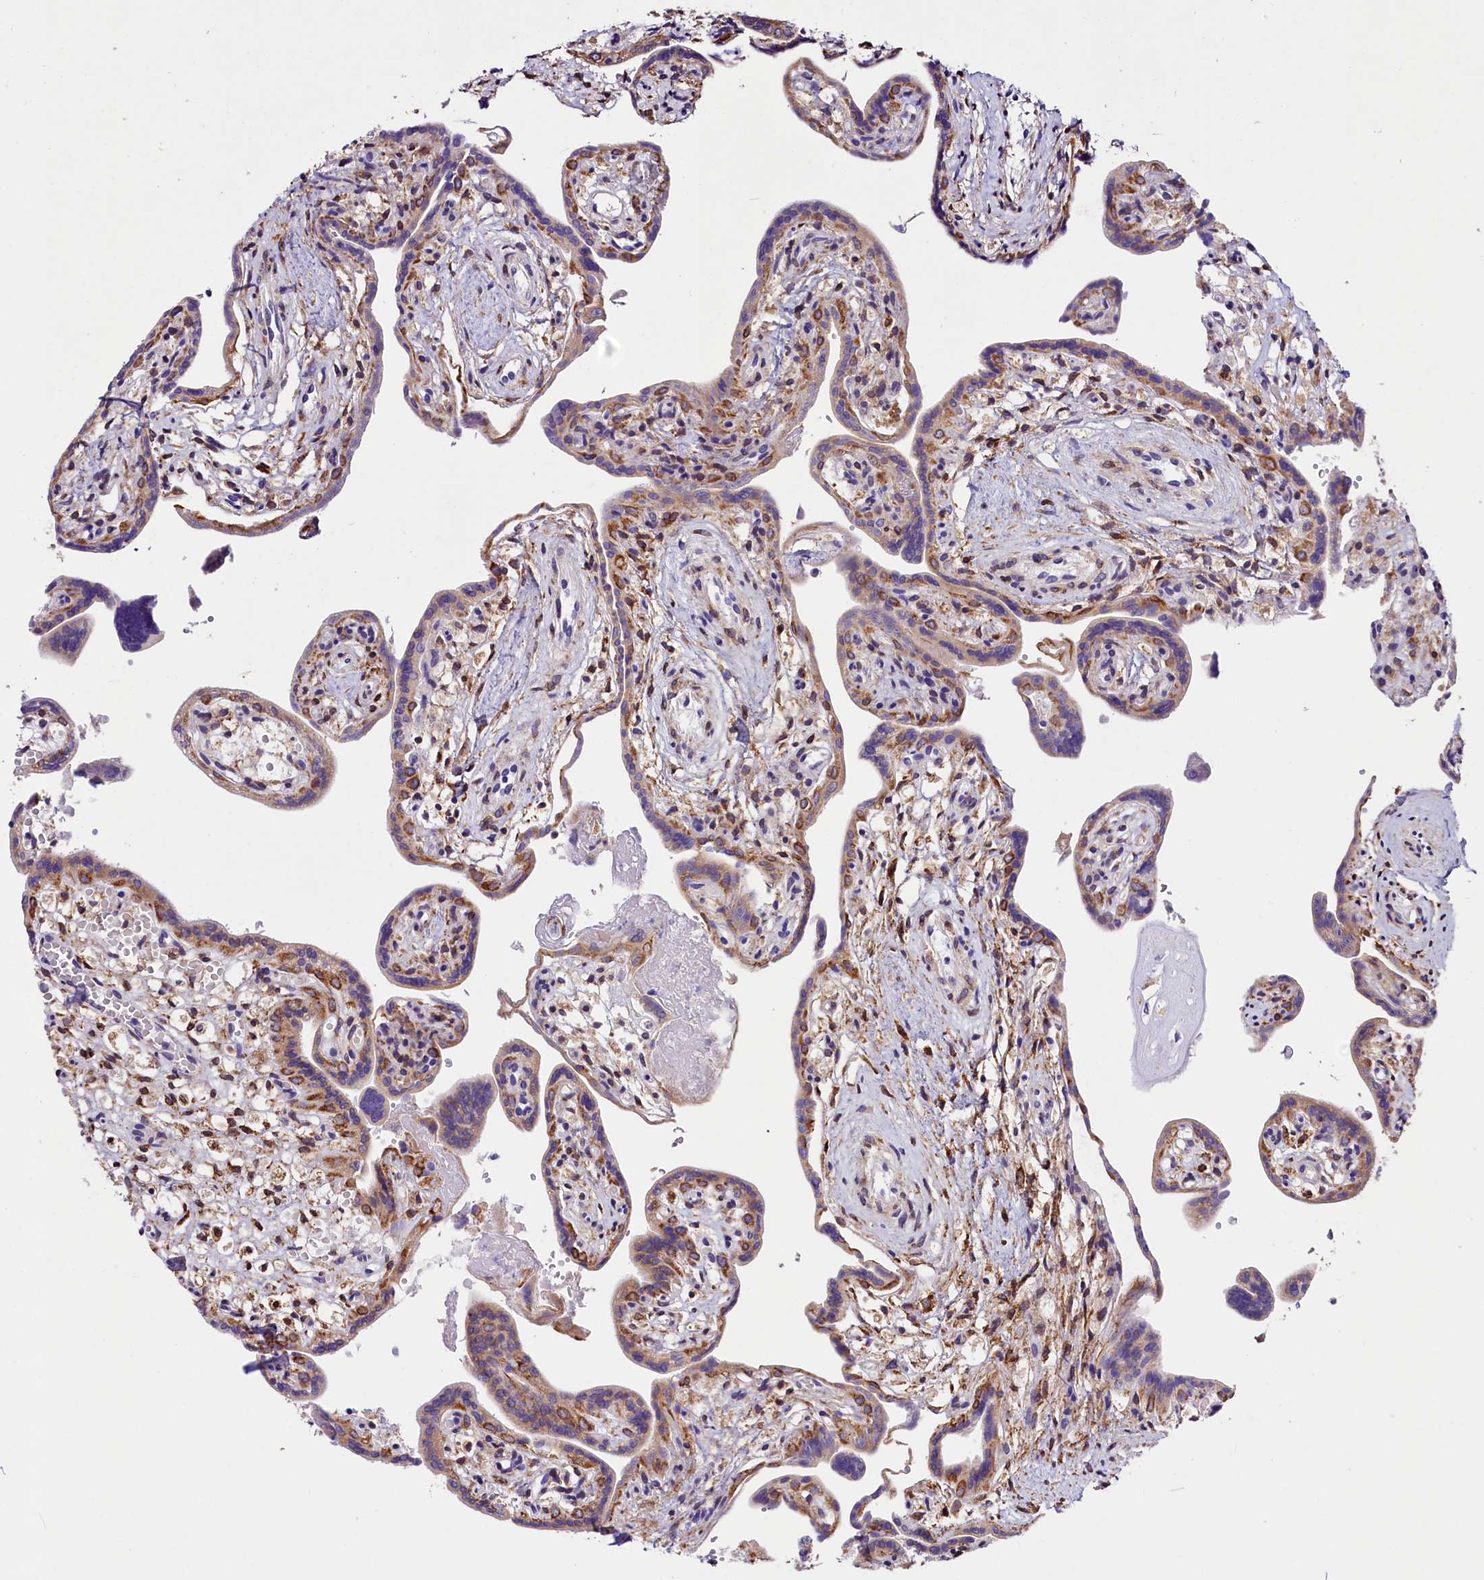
{"staining": {"intensity": "moderate", "quantity": "25%-75%", "location": "cytoplasmic/membranous"}, "tissue": "placenta", "cell_type": "Trophoblastic cells", "image_type": "normal", "snomed": [{"axis": "morphology", "description": "Normal tissue, NOS"}, {"axis": "topography", "description": "Placenta"}], "caption": "Immunohistochemical staining of unremarkable human placenta reveals moderate cytoplasmic/membranous protein positivity in approximately 25%-75% of trophoblastic cells. Immunohistochemistry stains the protein in brown and the nuclei are stained blue.", "gene": "ITGA1", "patient": {"sex": "female", "age": 37}}